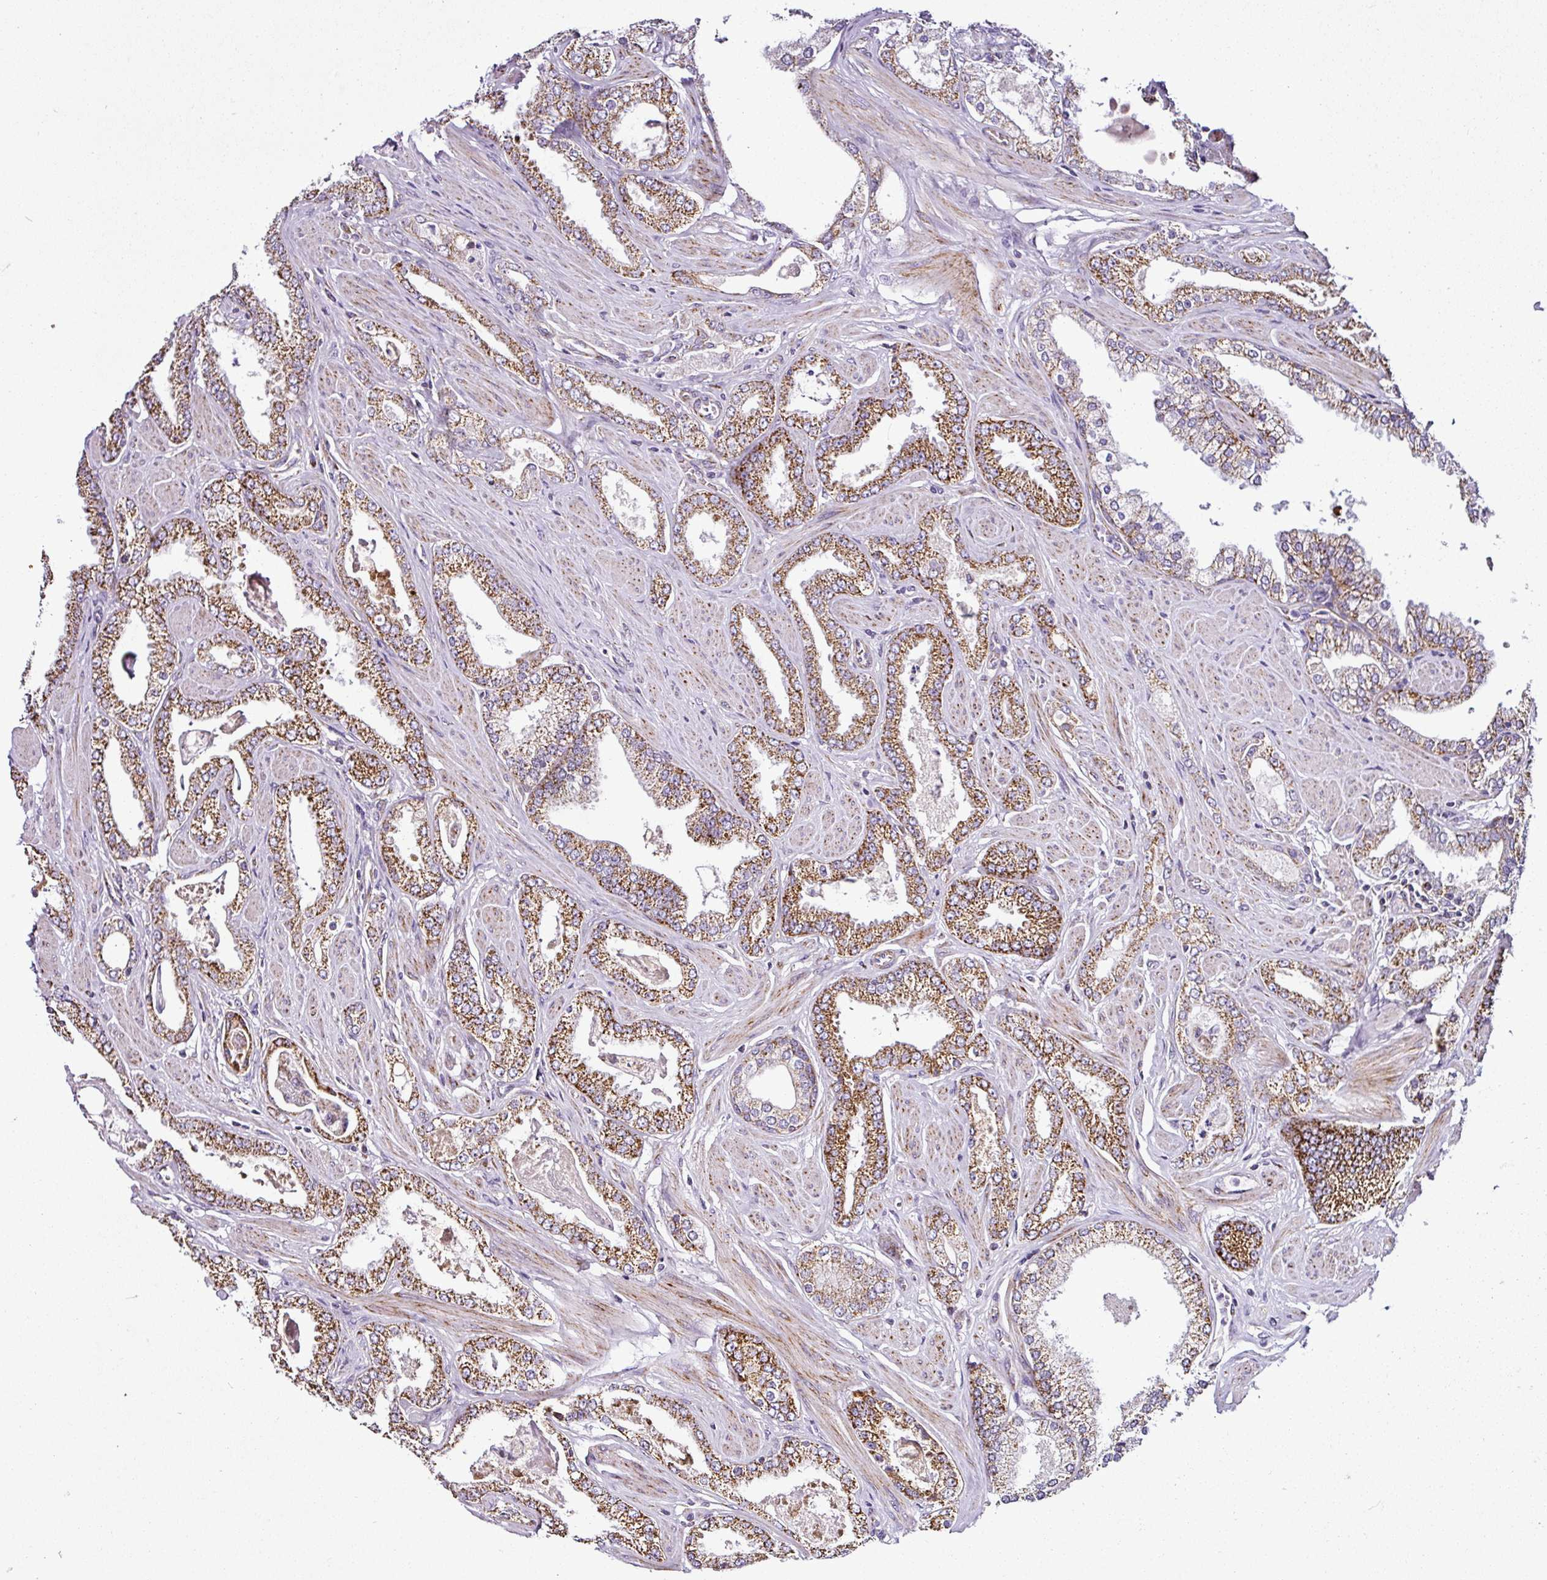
{"staining": {"intensity": "strong", "quantity": ">75%", "location": "cytoplasmic/membranous"}, "tissue": "prostate cancer", "cell_type": "Tumor cells", "image_type": "cancer", "snomed": [{"axis": "morphology", "description": "Adenocarcinoma, Low grade"}, {"axis": "topography", "description": "Prostate"}], "caption": "The photomicrograph displays a brown stain indicating the presence of a protein in the cytoplasmic/membranous of tumor cells in prostate low-grade adenocarcinoma. Immunohistochemistry stains the protein of interest in brown and the nuclei are stained blue.", "gene": "DPAGT1", "patient": {"sex": "male", "age": 42}}